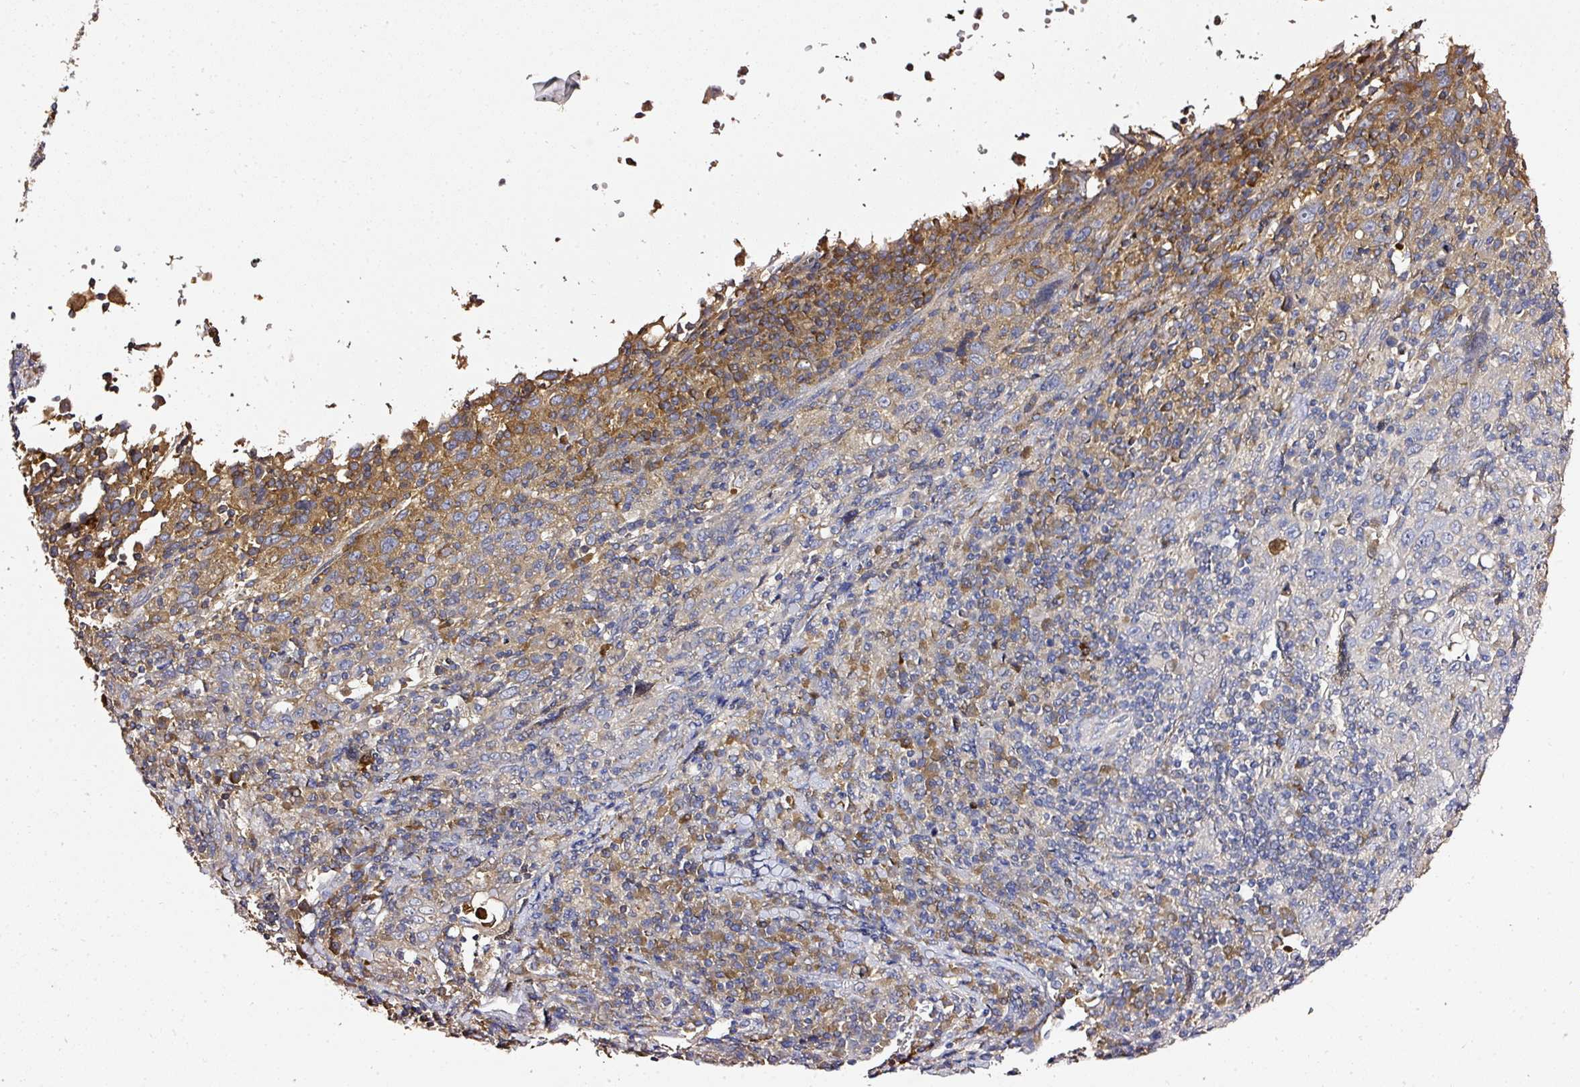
{"staining": {"intensity": "weak", "quantity": "<25%", "location": "cytoplasmic/membranous"}, "tissue": "cervical cancer", "cell_type": "Tumor cells", "image_type": "cancer", "snomed": [{"axis": "morphology", "description": "Squamous cell carcinoma, NOS"}, {"axis": "topography", "description": "Cervix"}], "caption": "Cervical cancer was stained to show a protein in brown. There is no significant expression in tumor cells.", "gene": "CAB39L", "patient": {"sex": "female", "age": 46}}